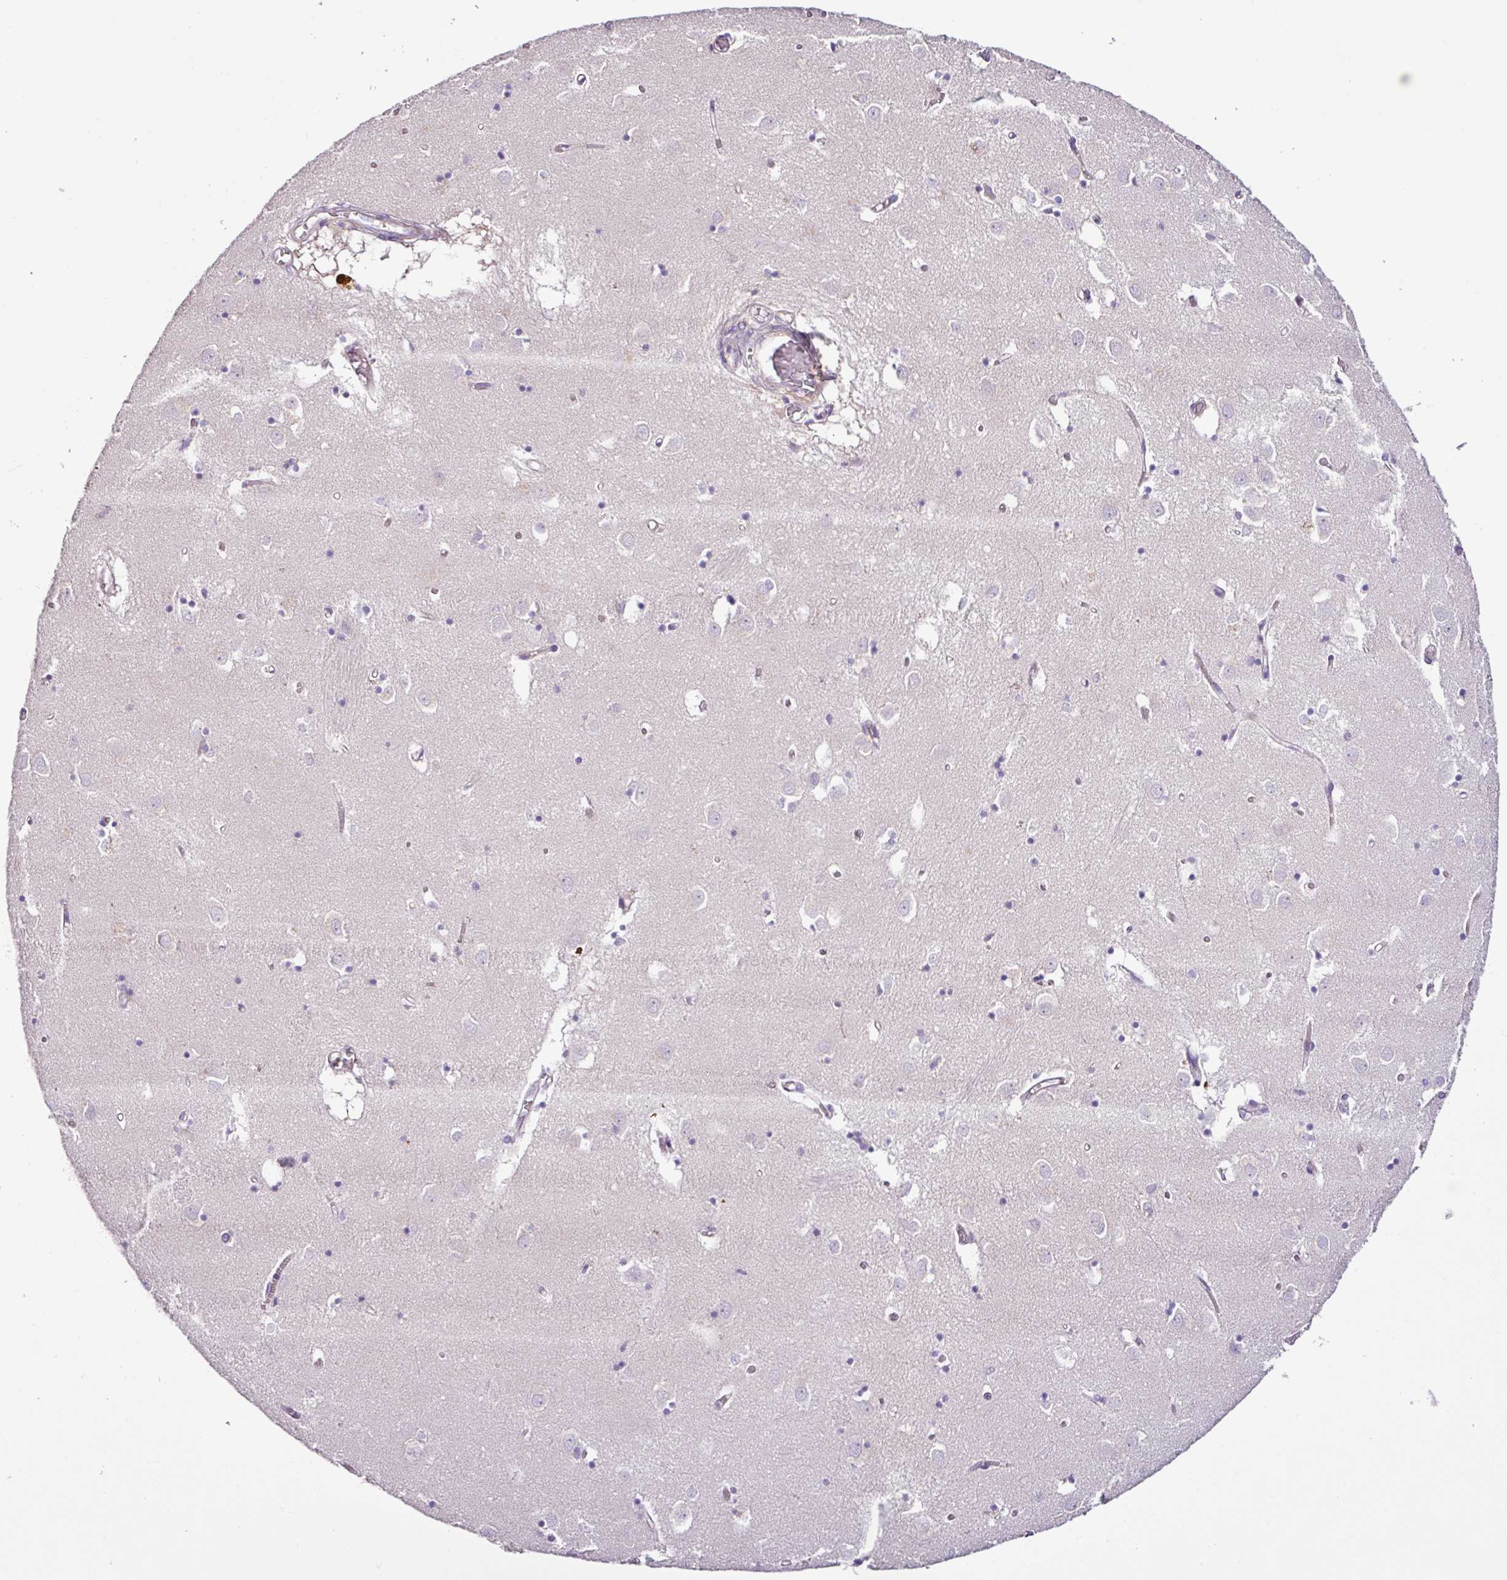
{"staining": {"intensity": "negative", "quantity": "none", "location": "none"}, "tissue": "caudate", "cell_type": "Glial cells", "image_type": "normal", "snomed": [{"axis": "morphology", "description": "Normal tissue, NOS"}, {"axis": "topography", "description": "Lateral ventricle wall"}], "caption": "IHC histopathology image of normal caudate stained for a protein (brown), which exhibits no positivity in glial cells.", "gene": "AGR3", "patient": {"sex": "male", "age": 70}}